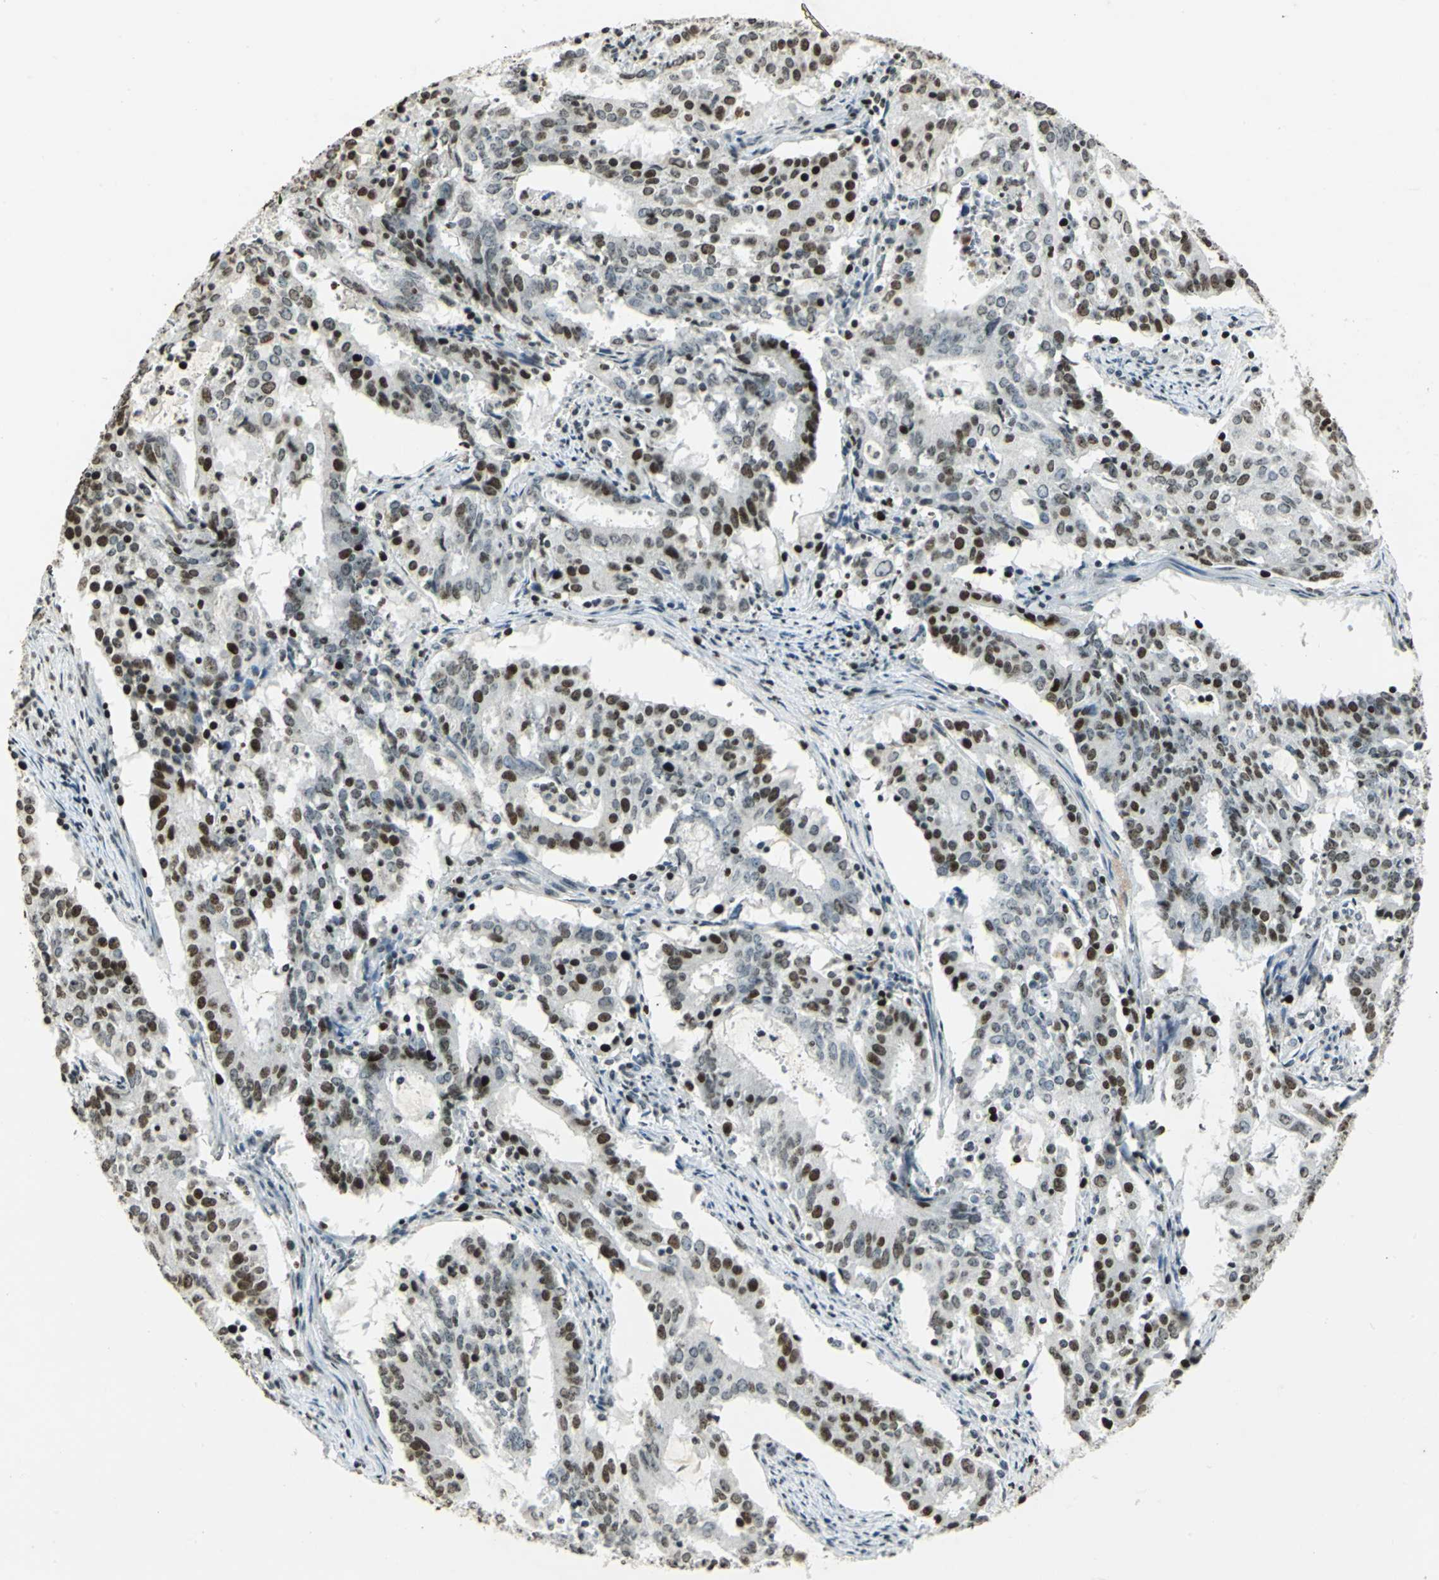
{"staining": {"intensity": "strong", "quantity": ">75%", "location": "nuclear"}, "tissue": "cervical cancer", "cell_type": "Tumor cells", "image_type": "cancer", "snomed": [{"axis": "morphology", "description": "Adenocarcinoma, NOS"}, {"axis": "topography", "description": "Cervix"}], "caption": "Protein analysis of adenocarcinoma (cervical) tissue demonstrates strong nuclear positivity in approximately >75% of tumor cells.", "gene": "MCM4", "patient": {"sex": "female", "age": 44}}